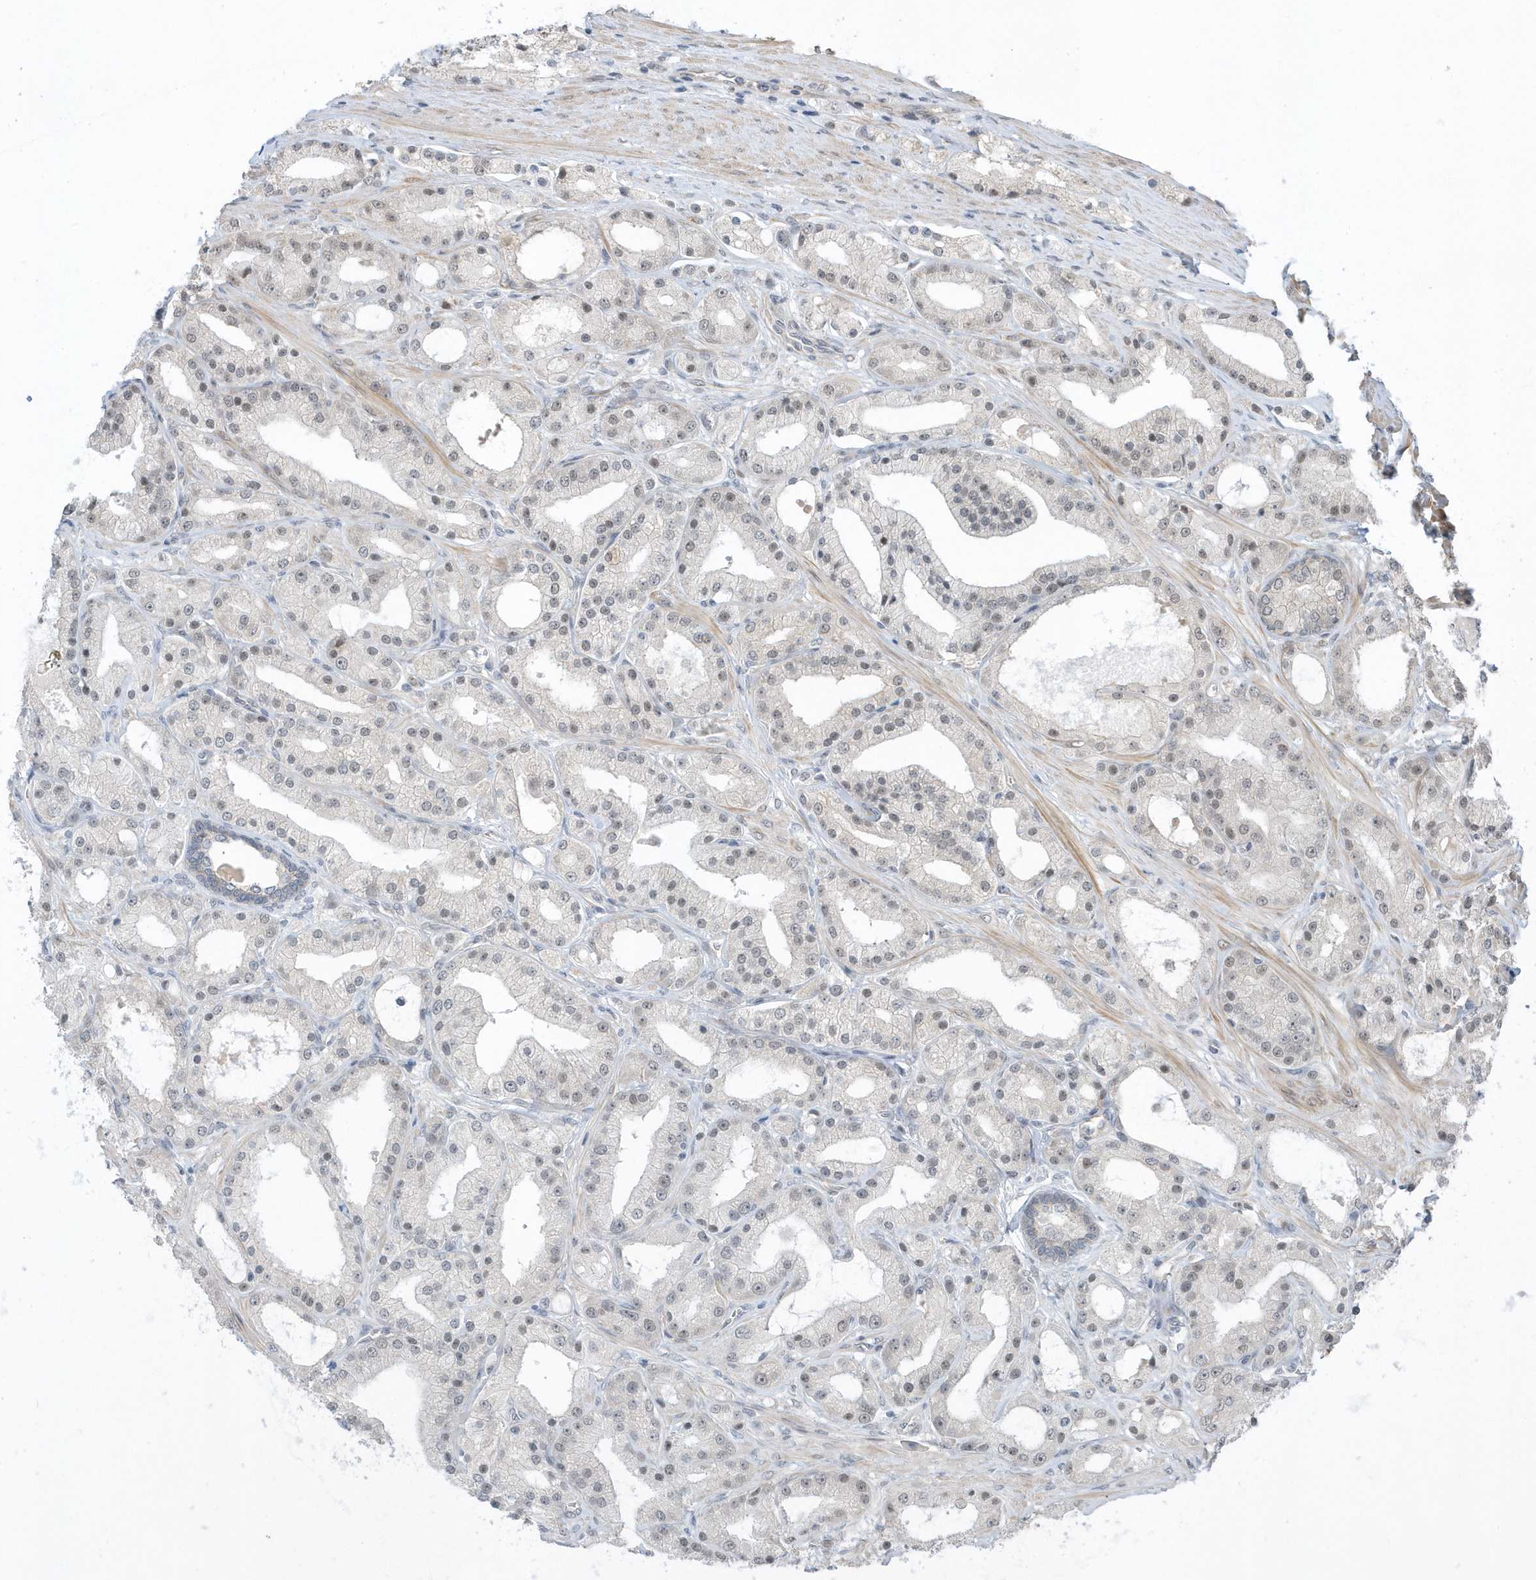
{"staining": {"intensity": "weak", "quantity": "<25%", "location": "nuclear"}, "tissue": "prostate cancer", "cell_type": "Tumor cells", "image_type": "cancer", "snomed": [{"axis": "morphology", "description": "Adenocarcinoma, Low grade"}, {"axis": "topography", "description": "Prostate"}], "caption": "Immunohistochemistry (IHC) micrograph of neoplastic tissue: prostate cancer stained with DAB reveals no significant protein expression in tumor cells.", "gene": "USP53", "patient": {"sex": "male", "age": 67}}